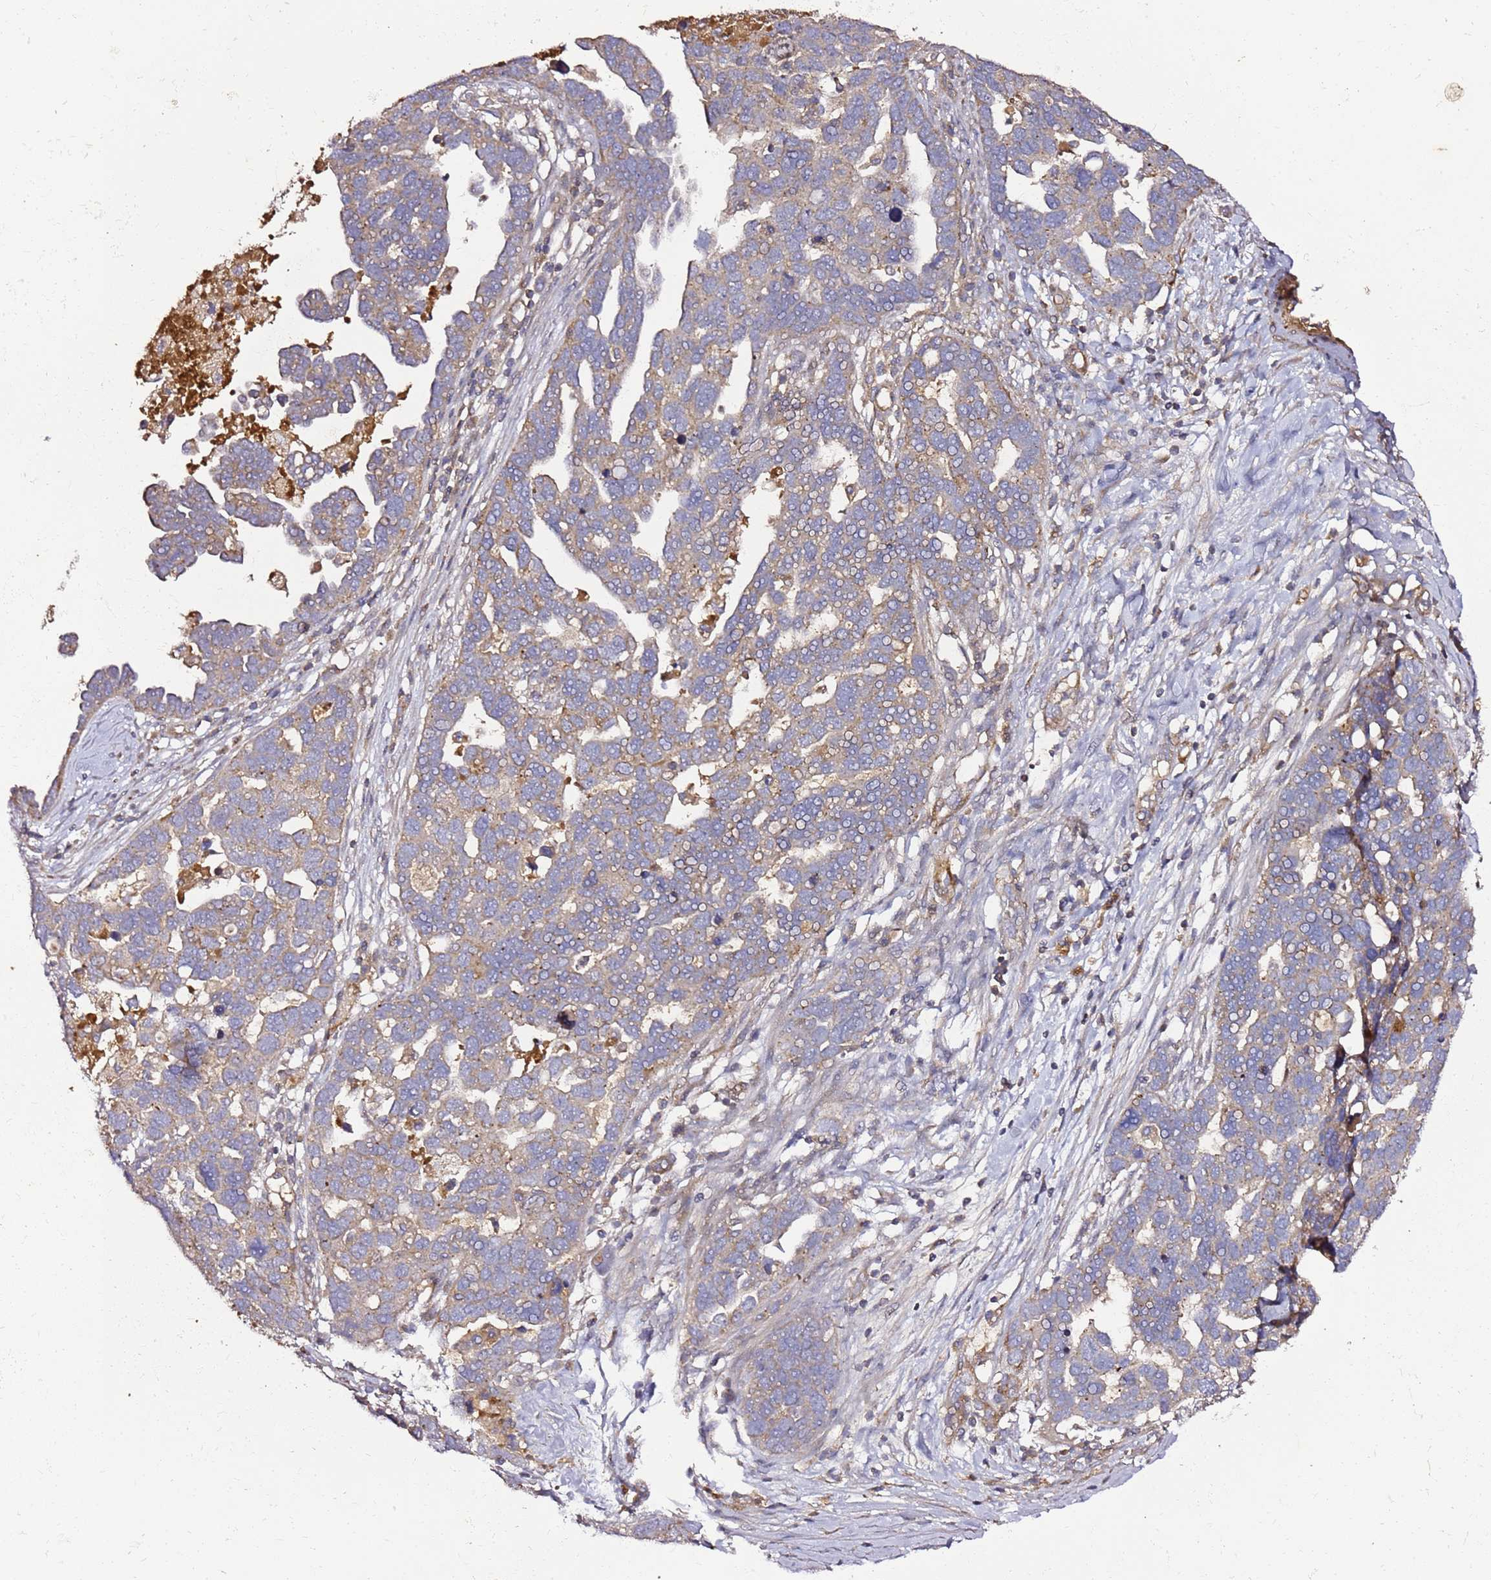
{"staining": {"intensity": "weak", "quantity": "25%-75%", "location": "cytoplasmic/membranous"}, "tissue": "ovarian cancer", "cell_type": "Tumor cells", "image_type": "cancer", "snomed": [{"axis": "morphology", "description": "Cystadenocarcinoma, serous, NOS"}, {"axis": "topography", "description": "Ovary"}], "caption": "About 25%-75% of tumor cells in human ovarian cancer (serous cystadenocarcinoma) demonstrate weak cytoplasmic/membranous protein staining as visualized by brown immunohistochemical staining.", "gene": "KRTAP21-3", "patient": {"sex": "female", "age": 54}}